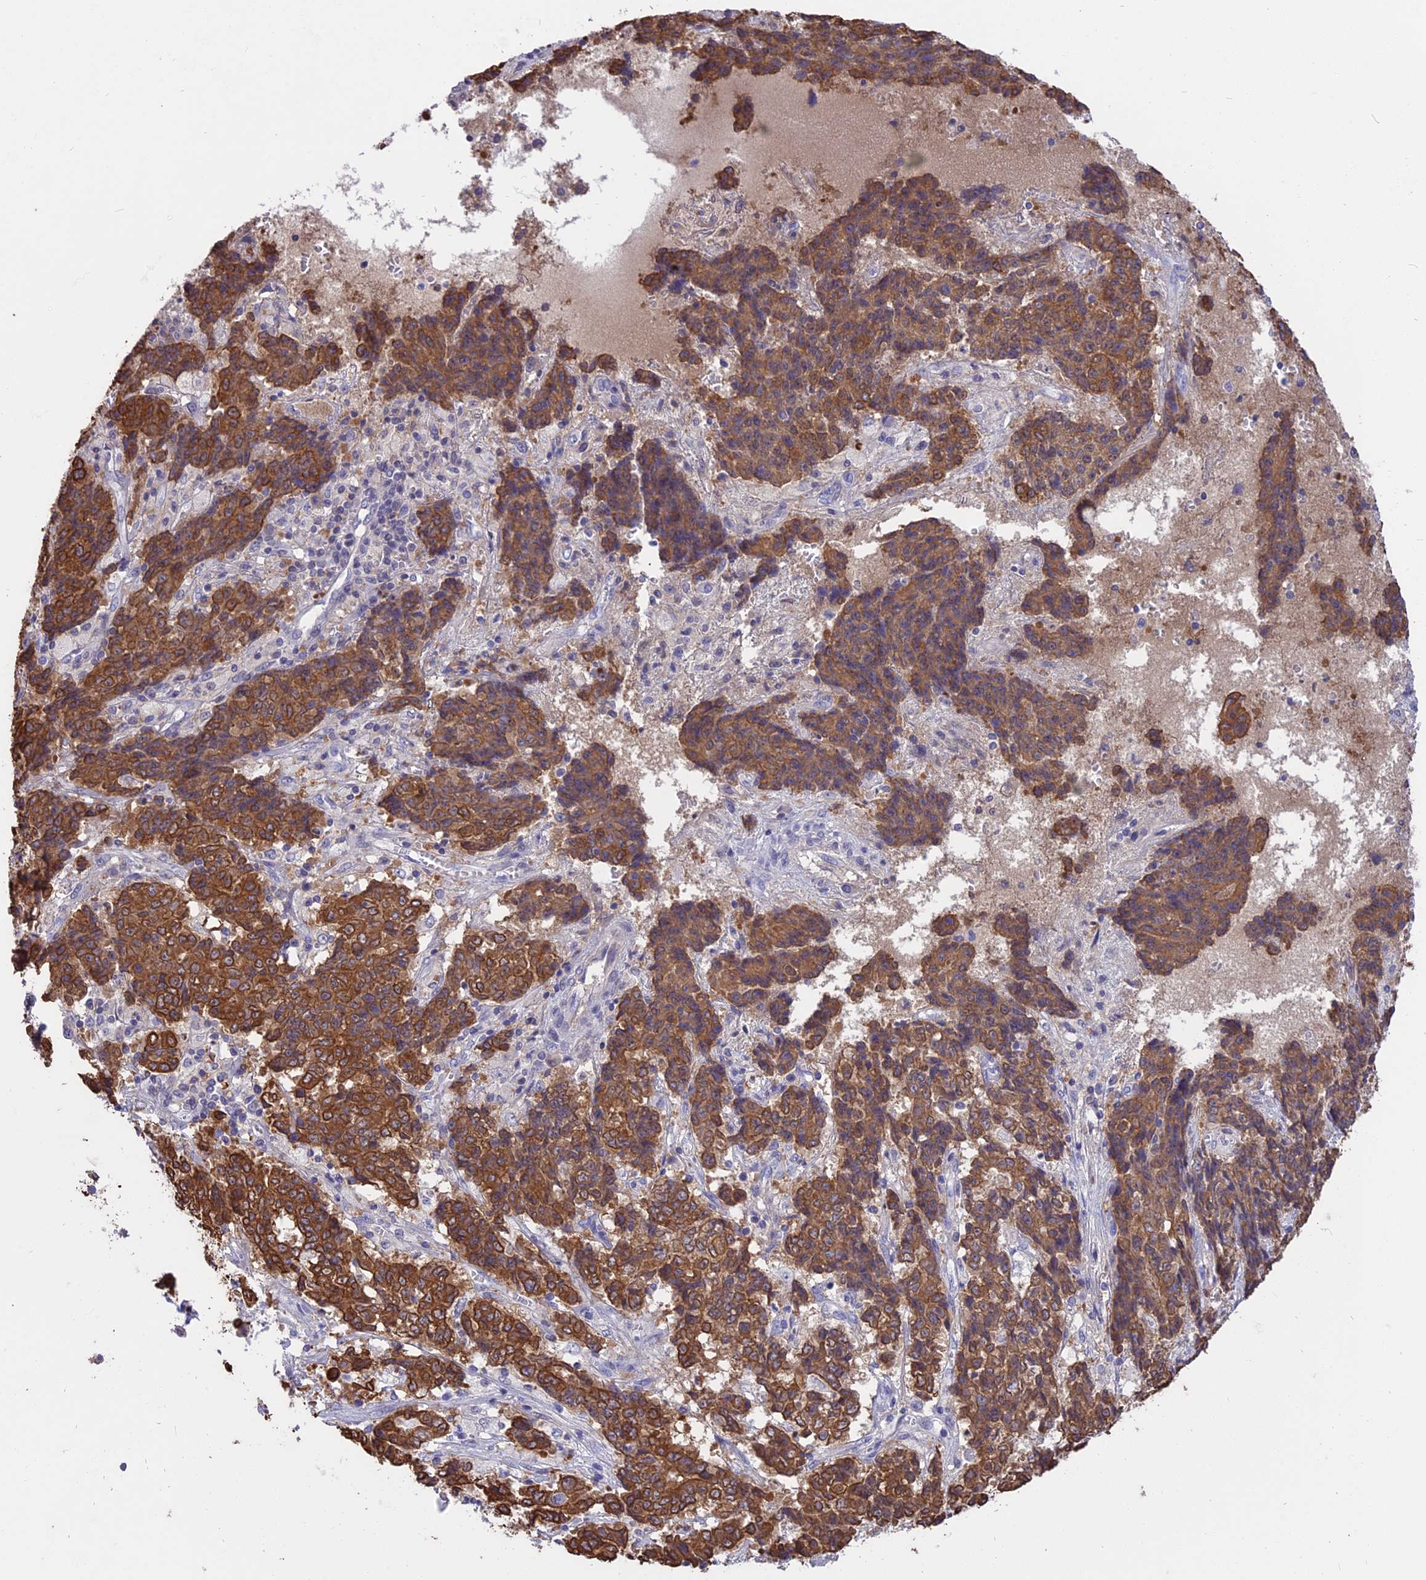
{"staining": {"intensity": "strong", "quantity": ">75%", "location": "cytoplasmic/membranous"}, "tissue": "ovarian cancer", "cell_type": "Tumor cells", "image_type": "cancer", "snomed": [{"axis": "morphology", "description": "Carcinoma, endometroid"}, {"axis": "topography", "description": "Ovary"}], "caption": "Human ovarian cancer stained with a brown dye exhibits strong cytoplasmic/membranous positive expression in about >75% of tumor cells.", "gene": "STUB1", "patient": {"sex": "female", "age": 42}}